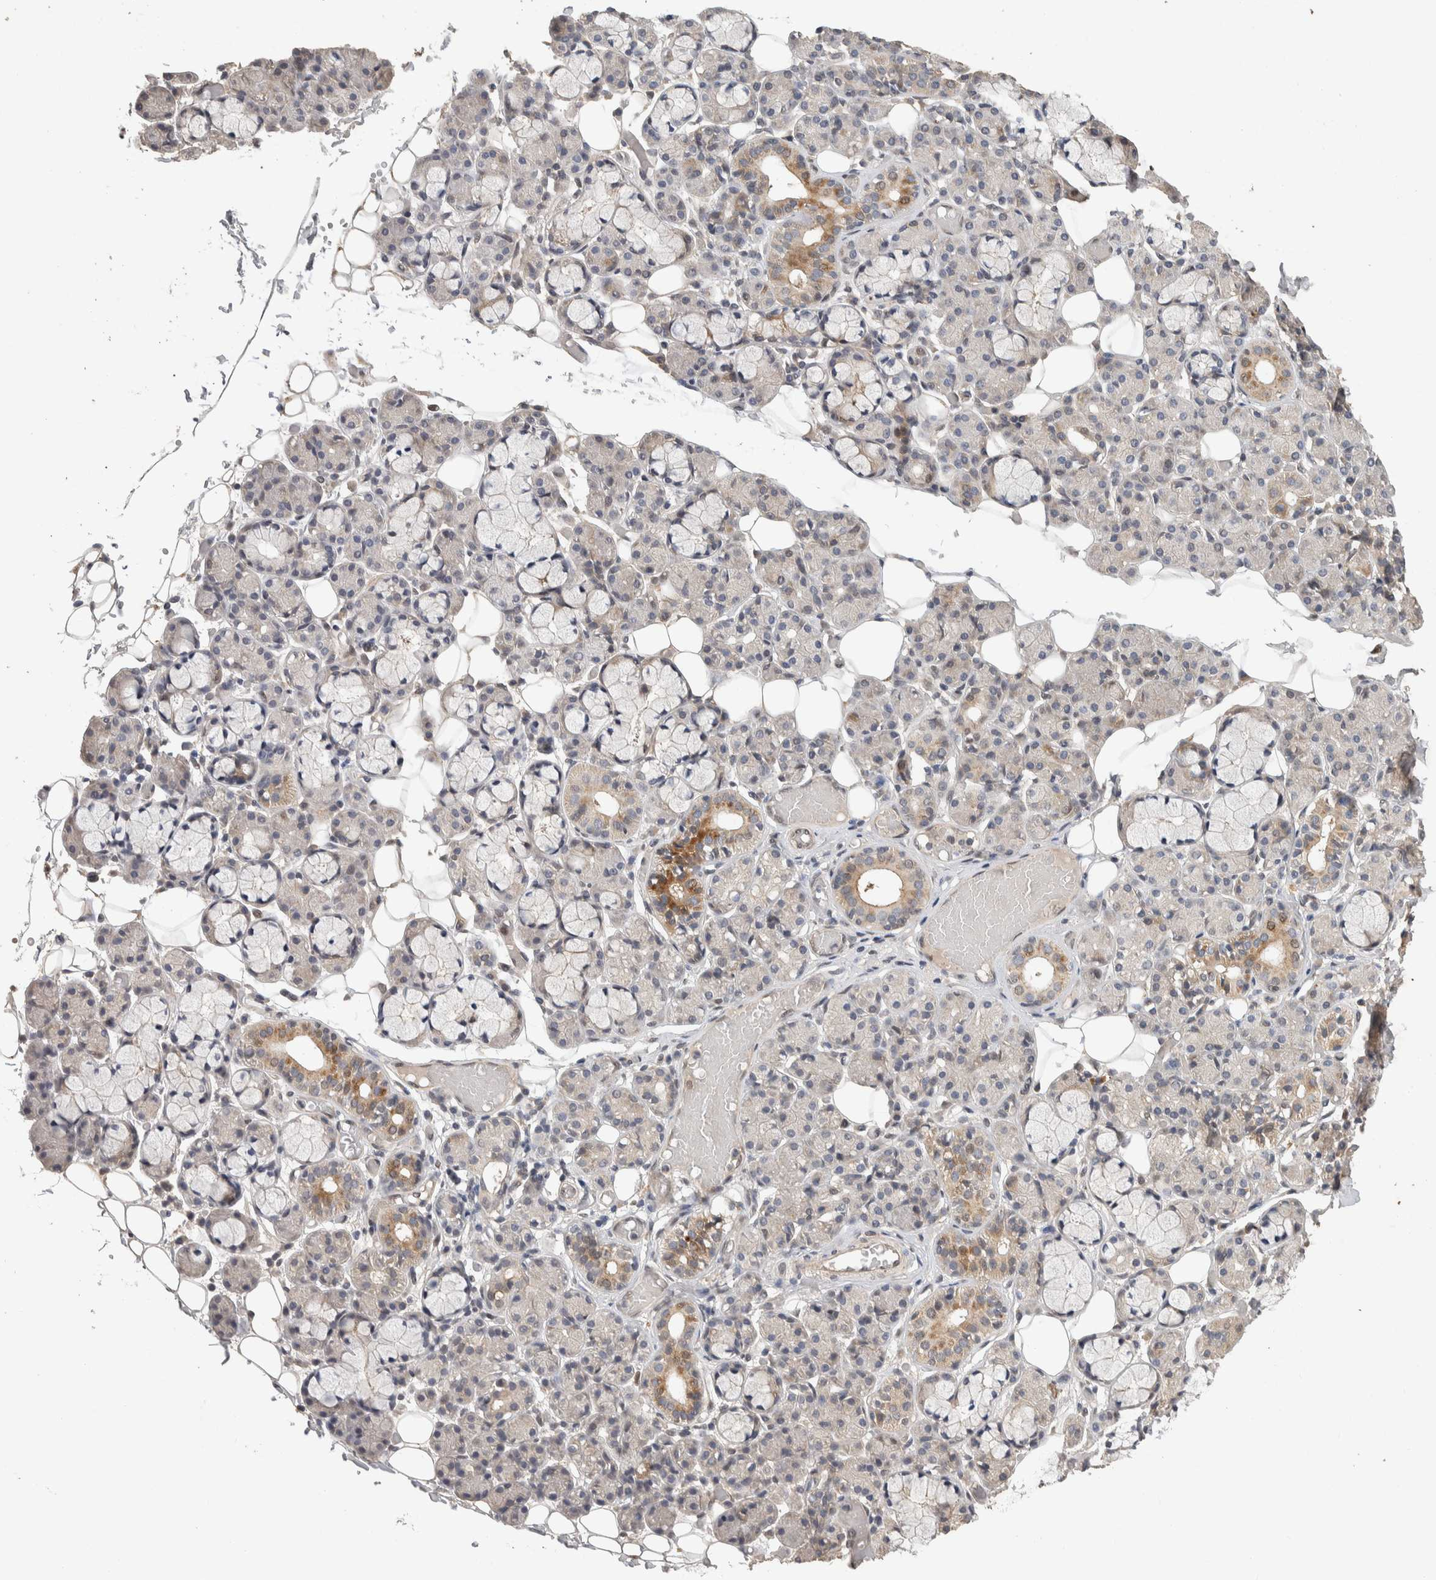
{"staining": {"intensity": "moderate", "quantity": "<25%", "location": "cytoplasmic/membranous"}, "tissue": "salivary gland", "cell_type": "Glandular cells", "image_type": "normal", "snomed": [{"axis": "morphology", "description": "Normal tissue, NOS"}, {"axis": "topography", "description": "Salivary gland"}], "caption": "Immunohistochemistry image of normal salivary gland: salivary gland stained using immunohistochemistry (IHC) displays low levels of moderate protein expression localized specifically in the cytoplasmic/membranous of glandular cells, appearing as a cytoplasmic/membranous brown color.", "gene": "CYSRT1", "patient": {"sex": "male", "age": 63}}